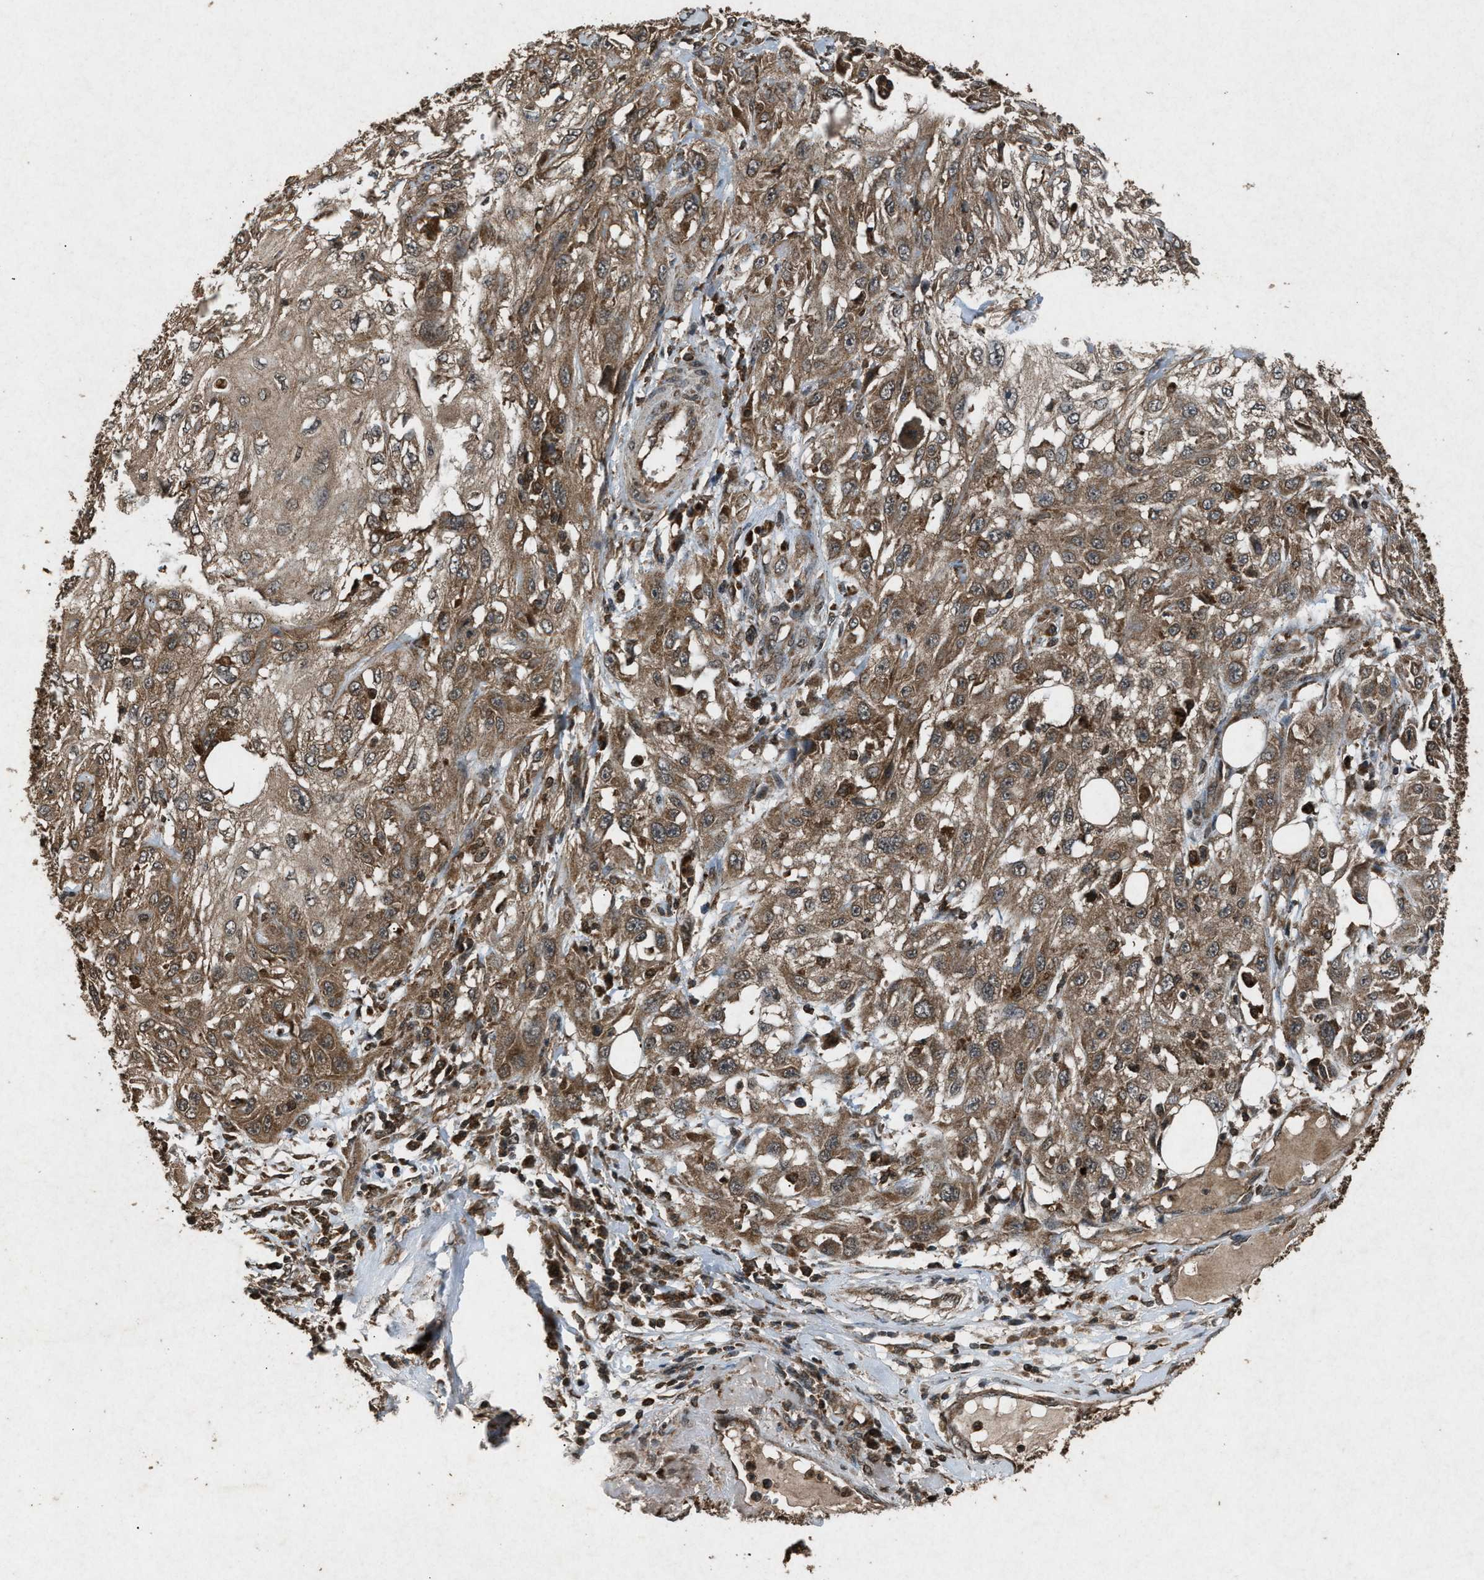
{"staining": {"intensity": "moderate", "quantity": ">75%", "location": "cytoplasmic/membranous"}, "tissue": "skin cancer", "cell_type": "Tumor cells", "image_type": "cancer", "snomed": [{"axis": "morphology", "description": "Squamous cell carcinoma, NOS"}, {"axis": "topography", "description": "Skin"}], "caption": "The micrograph demonstrates a brown stain indicating the presence of a protein in the cytoplasmic/membranous of tumor cells in skin cancer. Using DAB (3,3'-diaminobenzidine) (brown) and hematoxylin (blue) stains, captured at high magnification using brightfield microscopy.", "gene": "OAS1", "patient": {"sex": "male", "age": 75}}